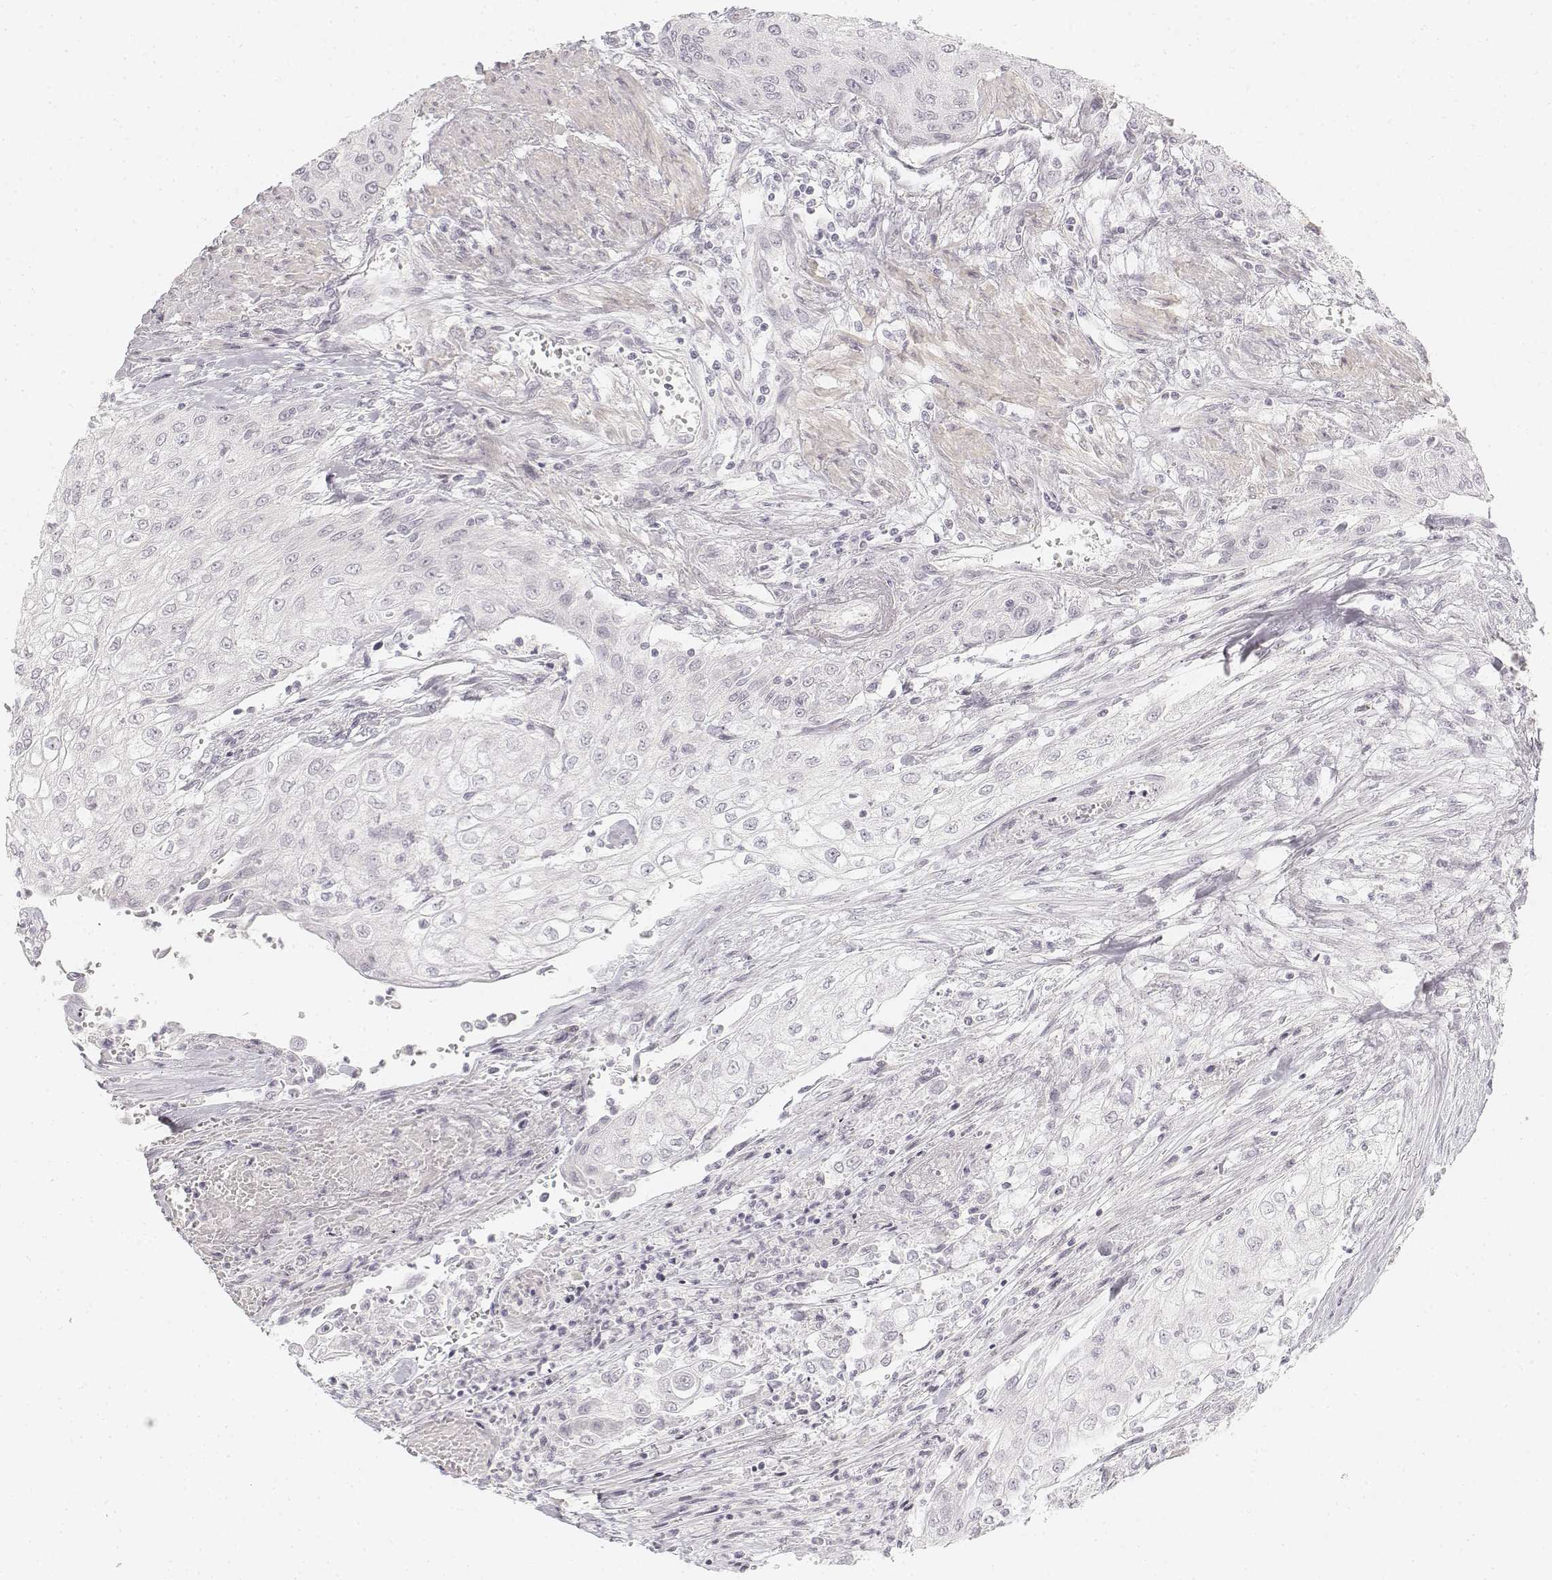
{"staining": {"intensity": "negative", "quantity": "none", "location": "none"}, "tissue": "urothelial cancer", "cell_type": "Tumor cells", "image_type": "cancer", "snomed": [{"axis": "morphology", "description": "Urothelial carcinoma, High grade"}, {"axis": "topography", "description": "Urinary bladder"}], "caption": "Urothelial carcinoma (high-grade) was stained to show a protein in brown. There is no significant expression in tumor cells.", "gene": "KRT25", "patient": {"sex": "male", "age": 62}}